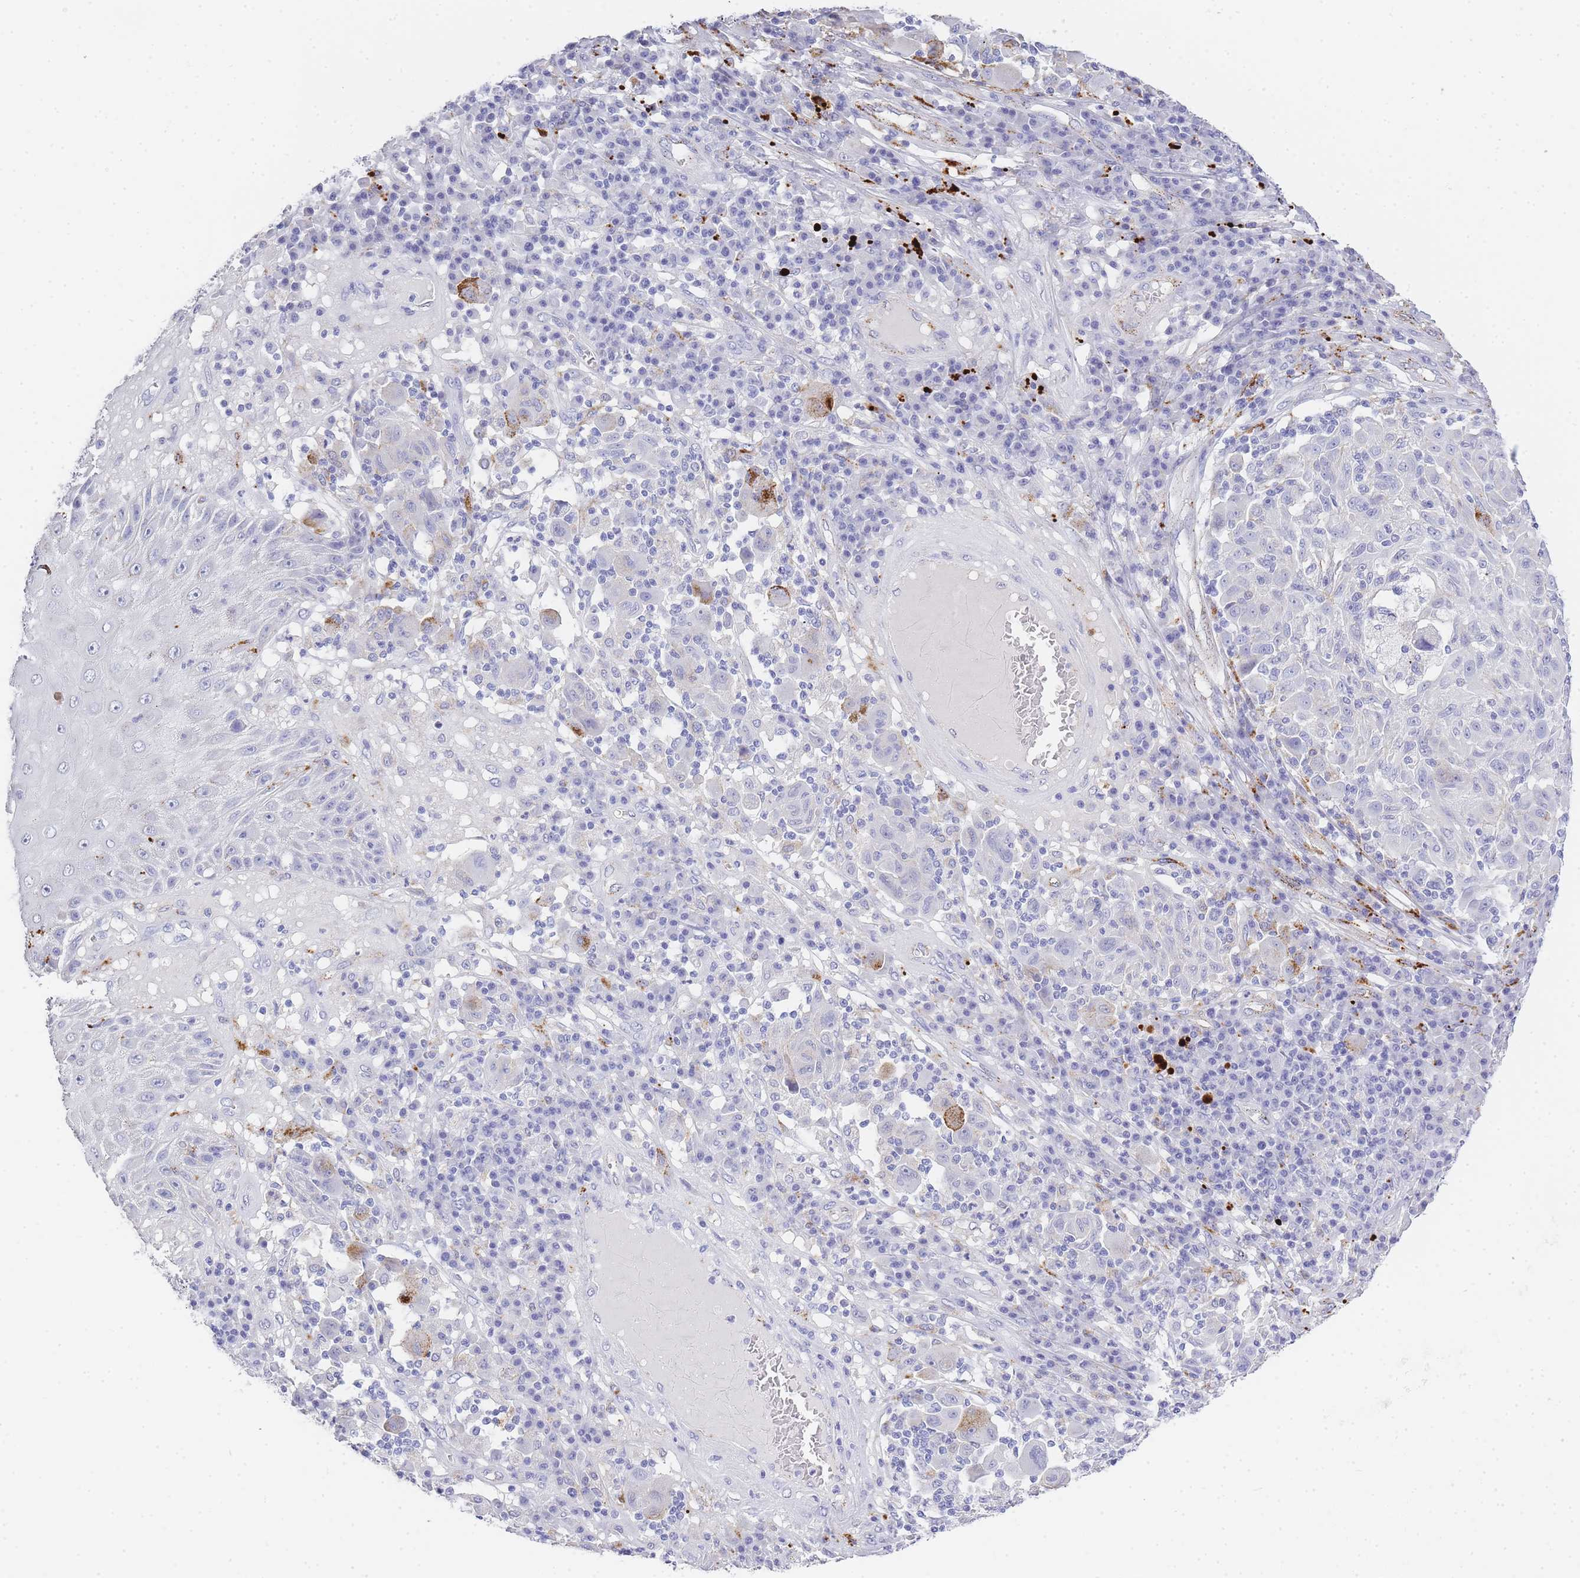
{"staining": {"intensity": "moderate", "quantity": "<25%", "location": "cytoplasmic/membranous"}, "tissue": "melanoma", "cell_type": "Tumor cells", "image_type": "cancer", "snomed": [{"axis": "morphology", "description": "Malignant melanoma, NOS"}, {"axis": "topography", "description": "Skin"}], "caption": "Malignant melanoma stained for a protein exhibits moderate cytoplasmic/membranous positivity in tumor cells.", "gene": "RHO", "patient": {"sex": "male", "age": 53}}